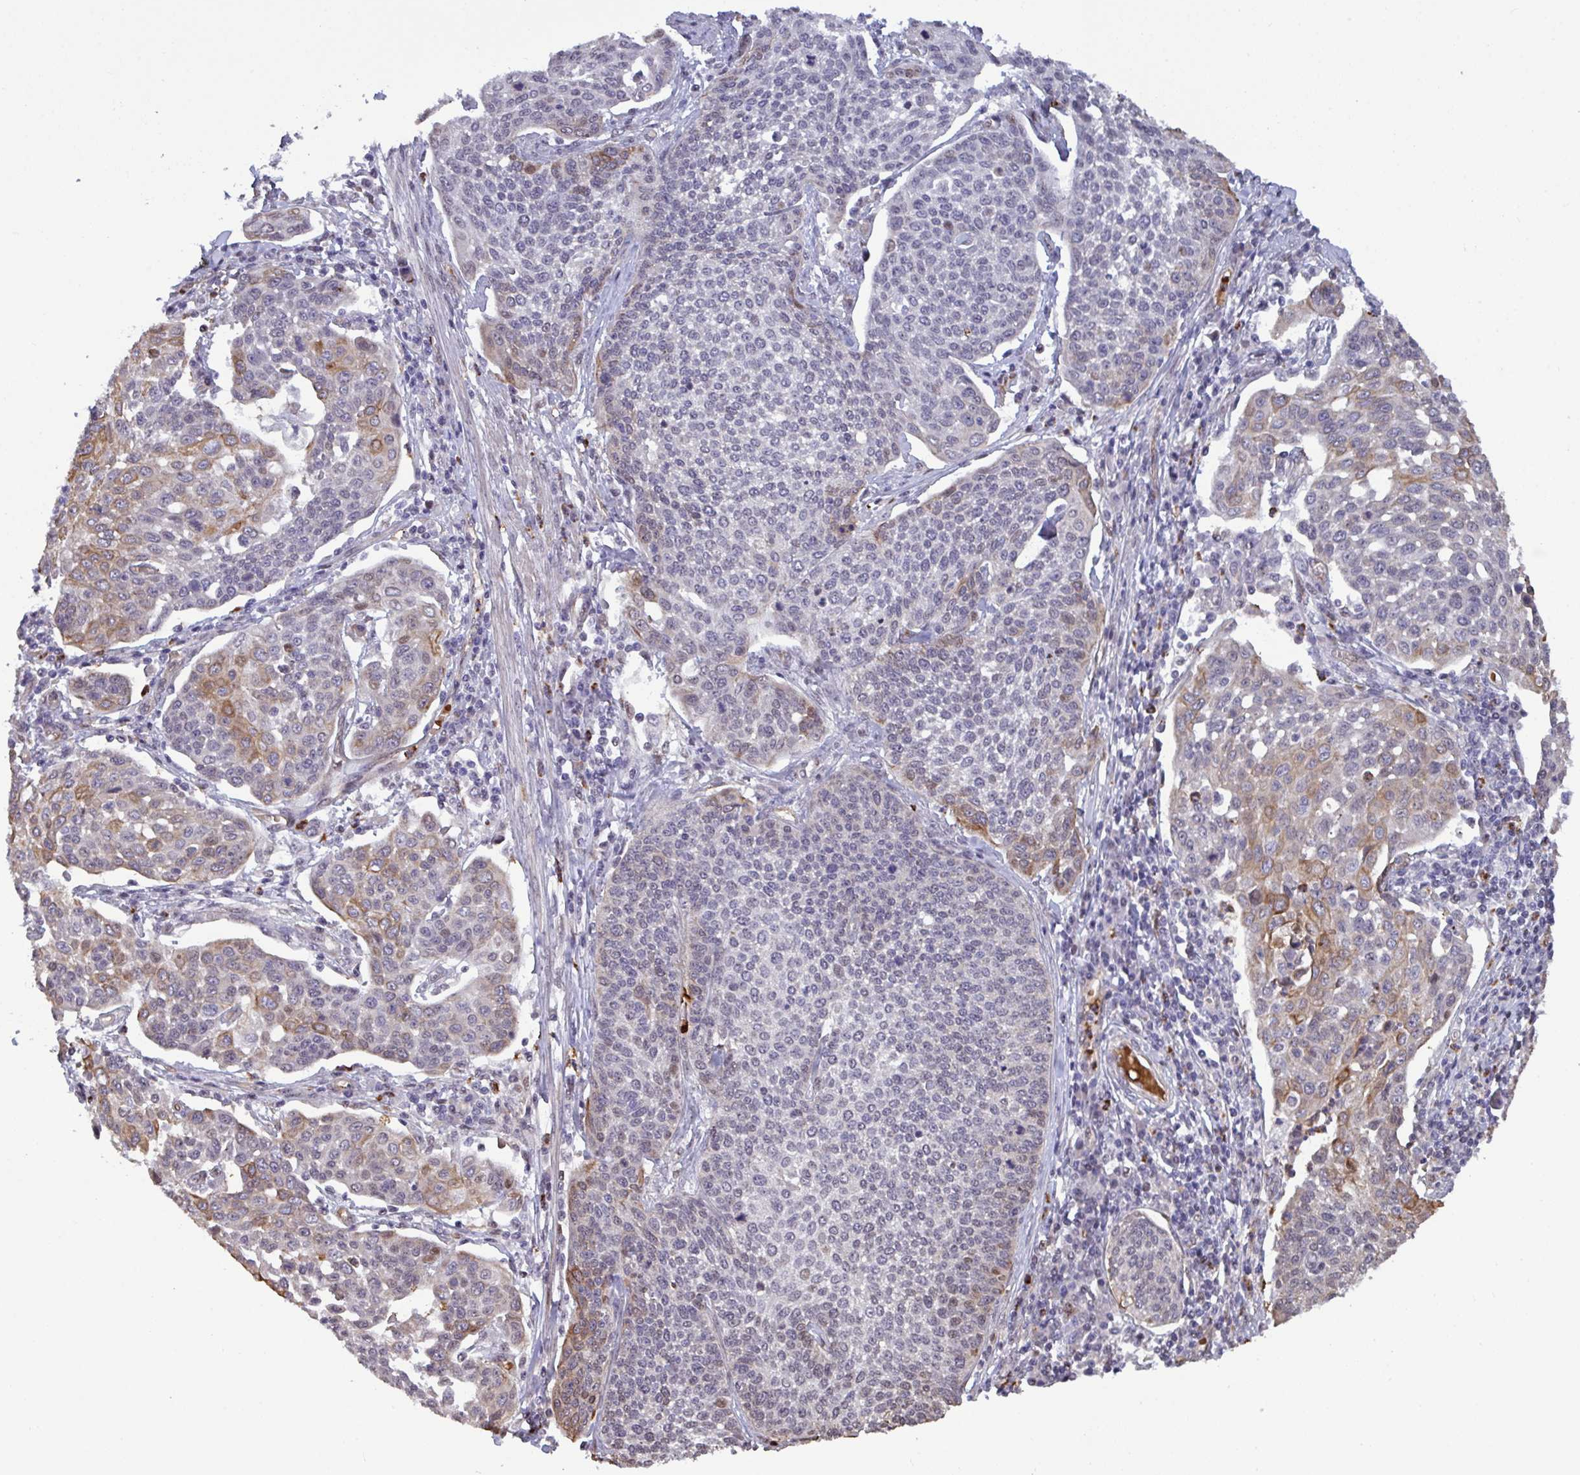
{"staining": {"intensity": "moderate", "quantity": "<25%", "location": "cytoplasmic/membranous"}, "tissue": "cervical cancer", "cell_type": "Tumor cells", "image_type": "cancer", "snomed": [{"axis": "morphology", "description": "Squamous cell carcinoma, NOS"}, {"axis": "topography", "description": "Cervix"}], "caption": "The micrograph displays a brown stain indicating the presence of a protein in the cytoplasmic/membranous of tumor cells in cervical cancer (squamous cell carcinoma).", "gene": "PELI2", "patient": {"sex": "female", "age": 34}}